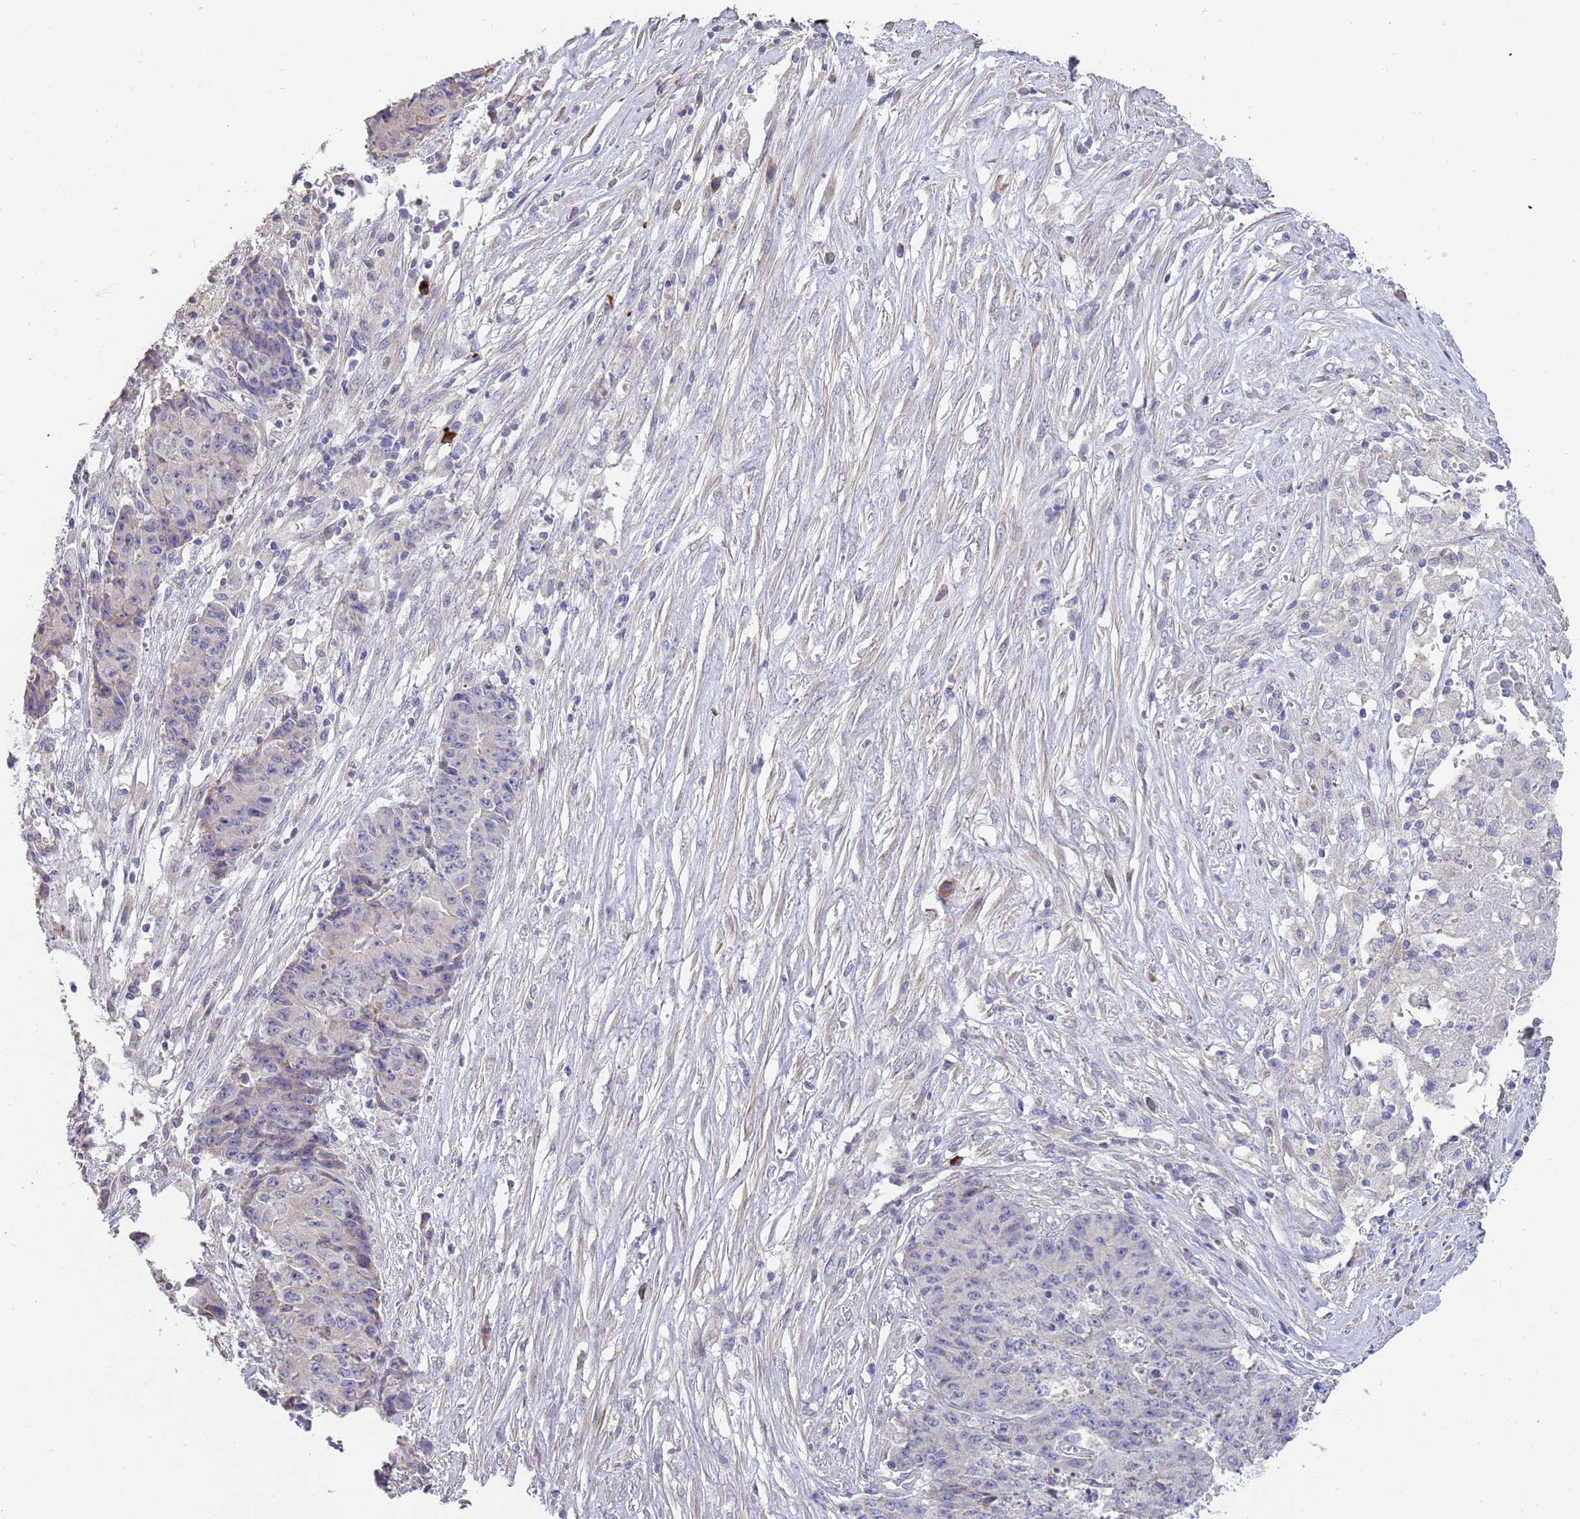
{"staining": {"intensity": "negative", "quantity": "none", "location": "none"}, "tissue": "ovarian cancer", "cell_type": "Tumor cells", "image_type": "cancer", "snomed": [{"axis": "morphology", "description": "Carcinoma, endometroid"}, {"axis": "topography", "description": "Ovary"}], "caption": "The IHC micrograph has no significant expression in tumor cells of ovarian endometroid carcinoma tissue.", "gene": "SUSD1", "patient": {"sex": "female", "age": 42}}